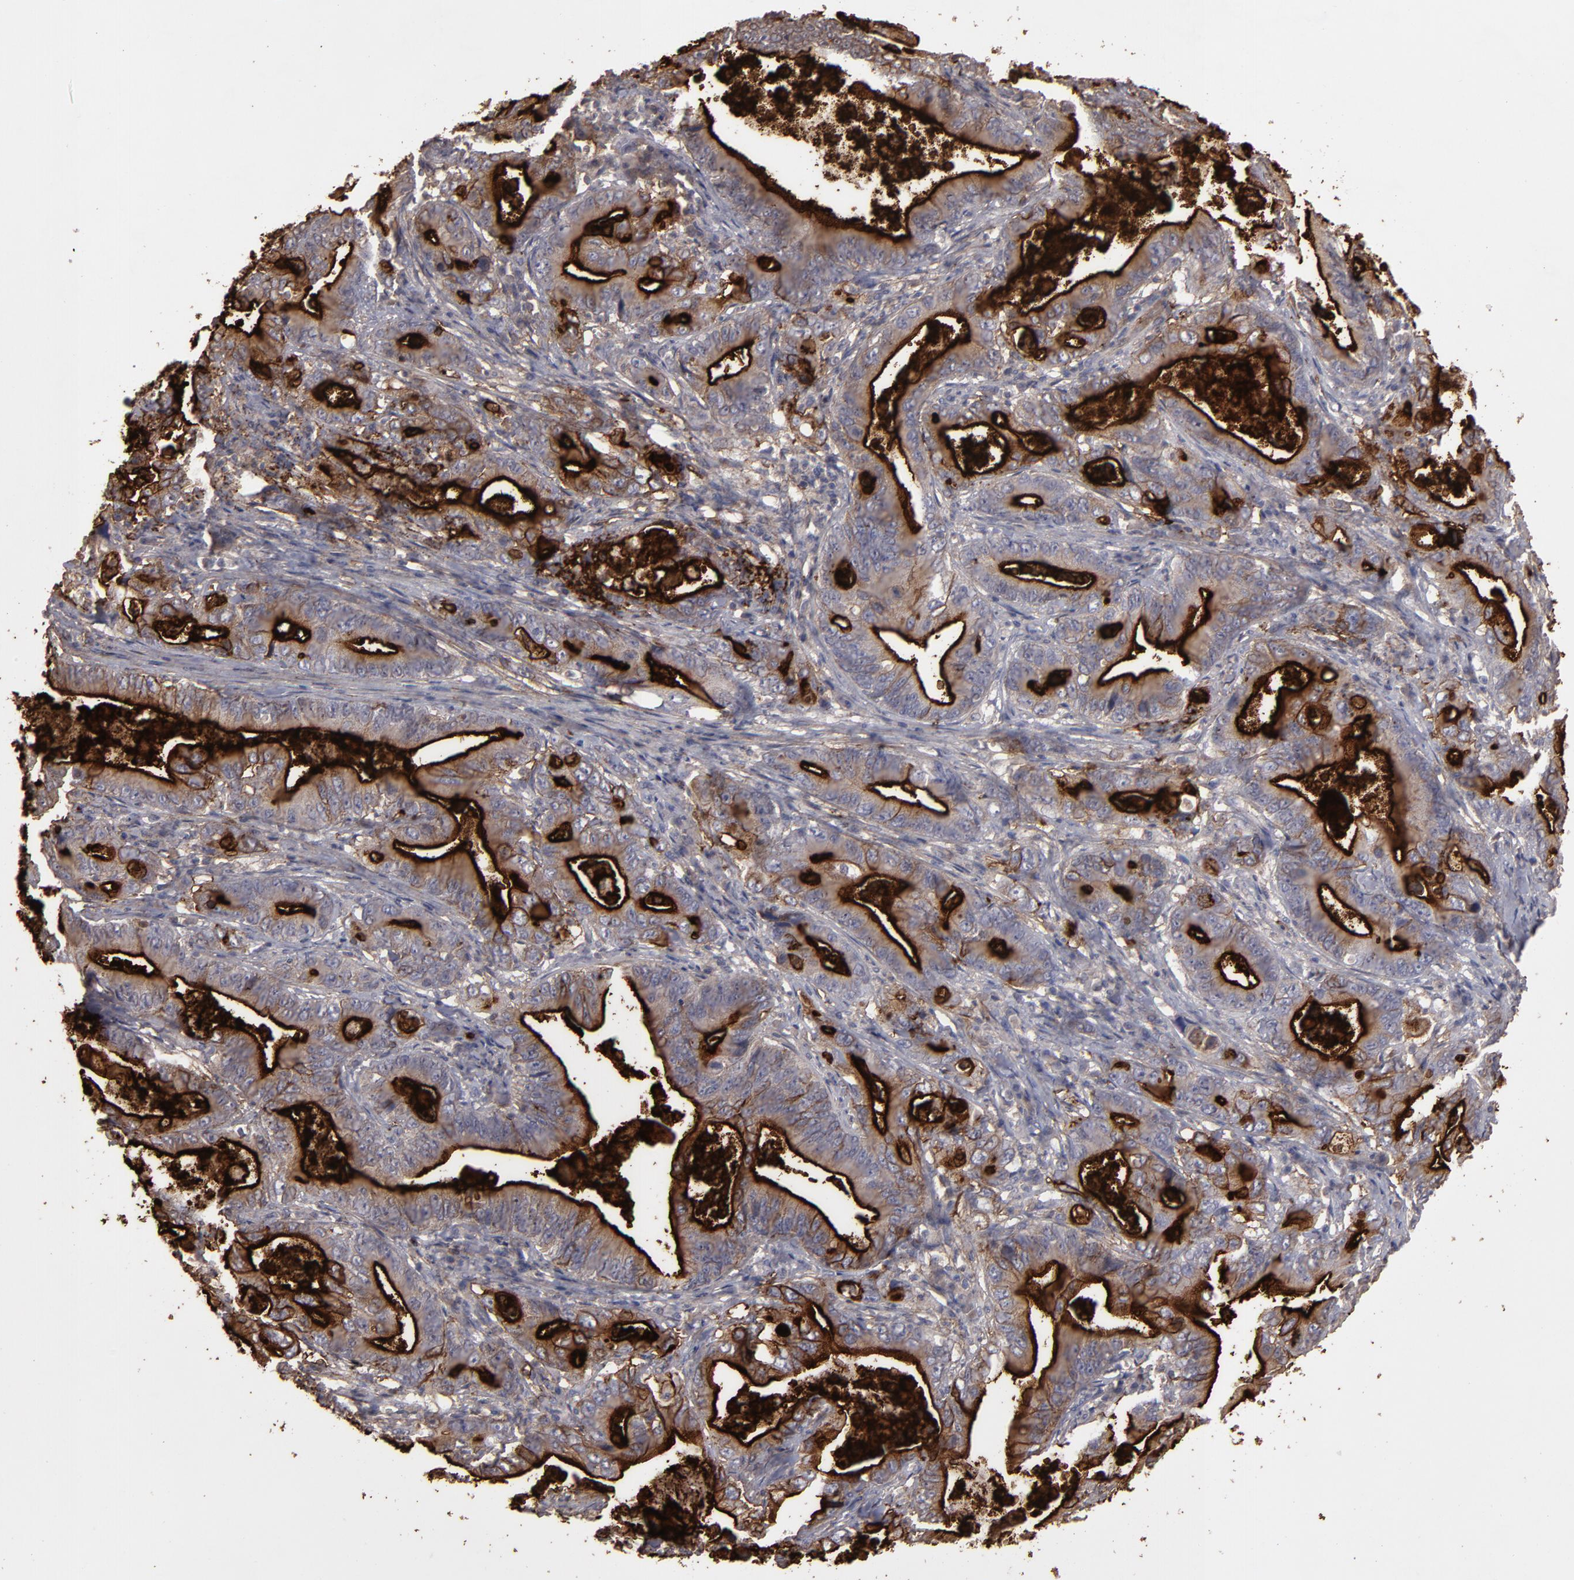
{"staining": {"intensity": "moderate", "quantity": ">75%", "location": "cytoplasmic/membranous"}, "tissue": "stomach cancer", "cell_type": "Tumor cells", "image_type": "cancer", "snomed": [{"axis": "morphology", "description": "Adenocarcinoma, NOS"}, {"axis": "topography", "description": "Stomach, upper"}], "caption": "Human adenocarcinoma (stomach) stained for a protein (brown) demonstrates moderate cytoplasmic/membranous positive positivity in approximately >75% of tumor cells.", "gene": "CD55", "patient": {"sex": "male", "age": 63}}